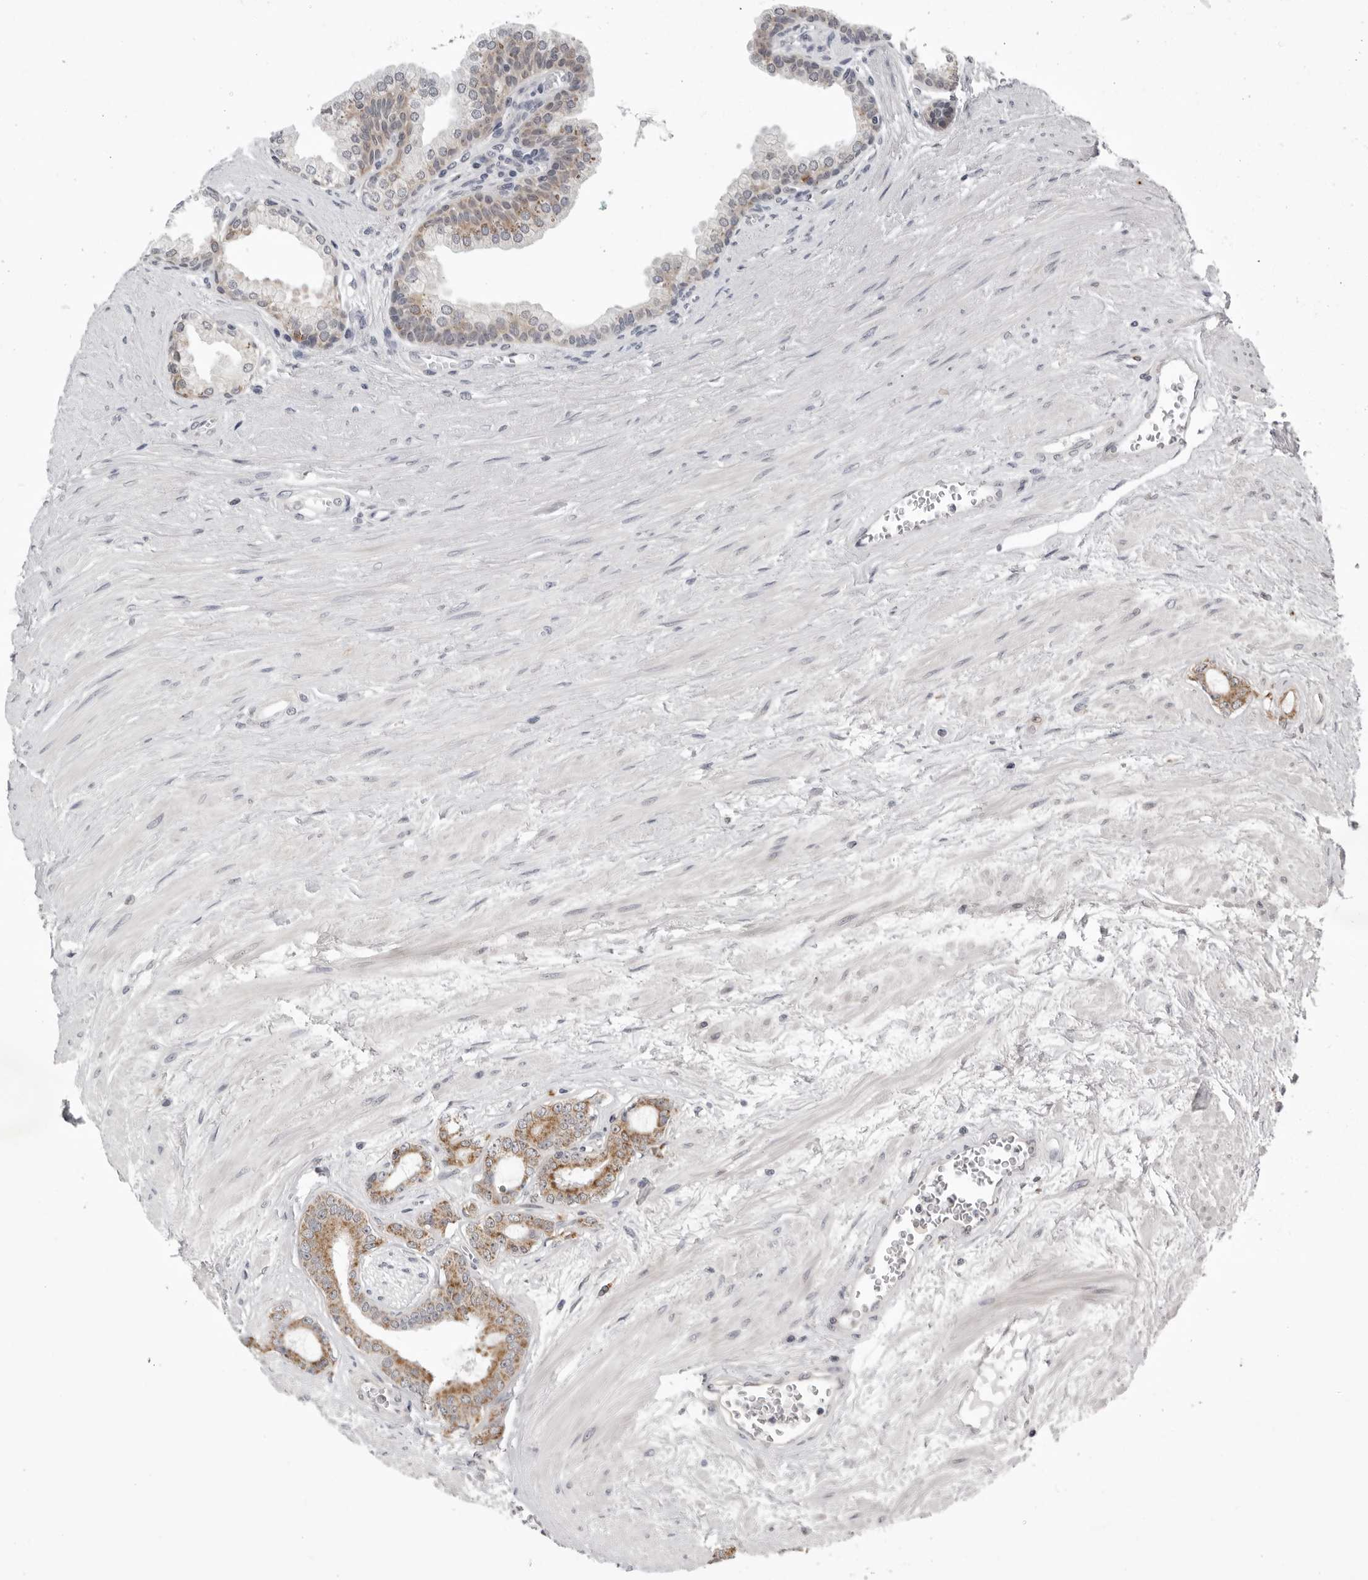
{"staining": {"intensity": "moderate", "quantity": ">75%", "location": "cytoplasmic/membranous"}, "tissue": "prostate cancer", "cell_type": "Tumor cells", "image_type": "cancer", "snomed": [{"axis": "morphology", "description": "Adenocarcinoma, Low grade"}, {"axis": "topography", "description": "Prostate"}], "caption": "Prostate cancer (low-grade adenocarcinoma) stained for a protein (brown) reveals moderate cytoplasmic/membranous positive expression in about >75% of tumor cells.", "gene": "CPT2", "patient": {"sex": "male", "age": 60}}